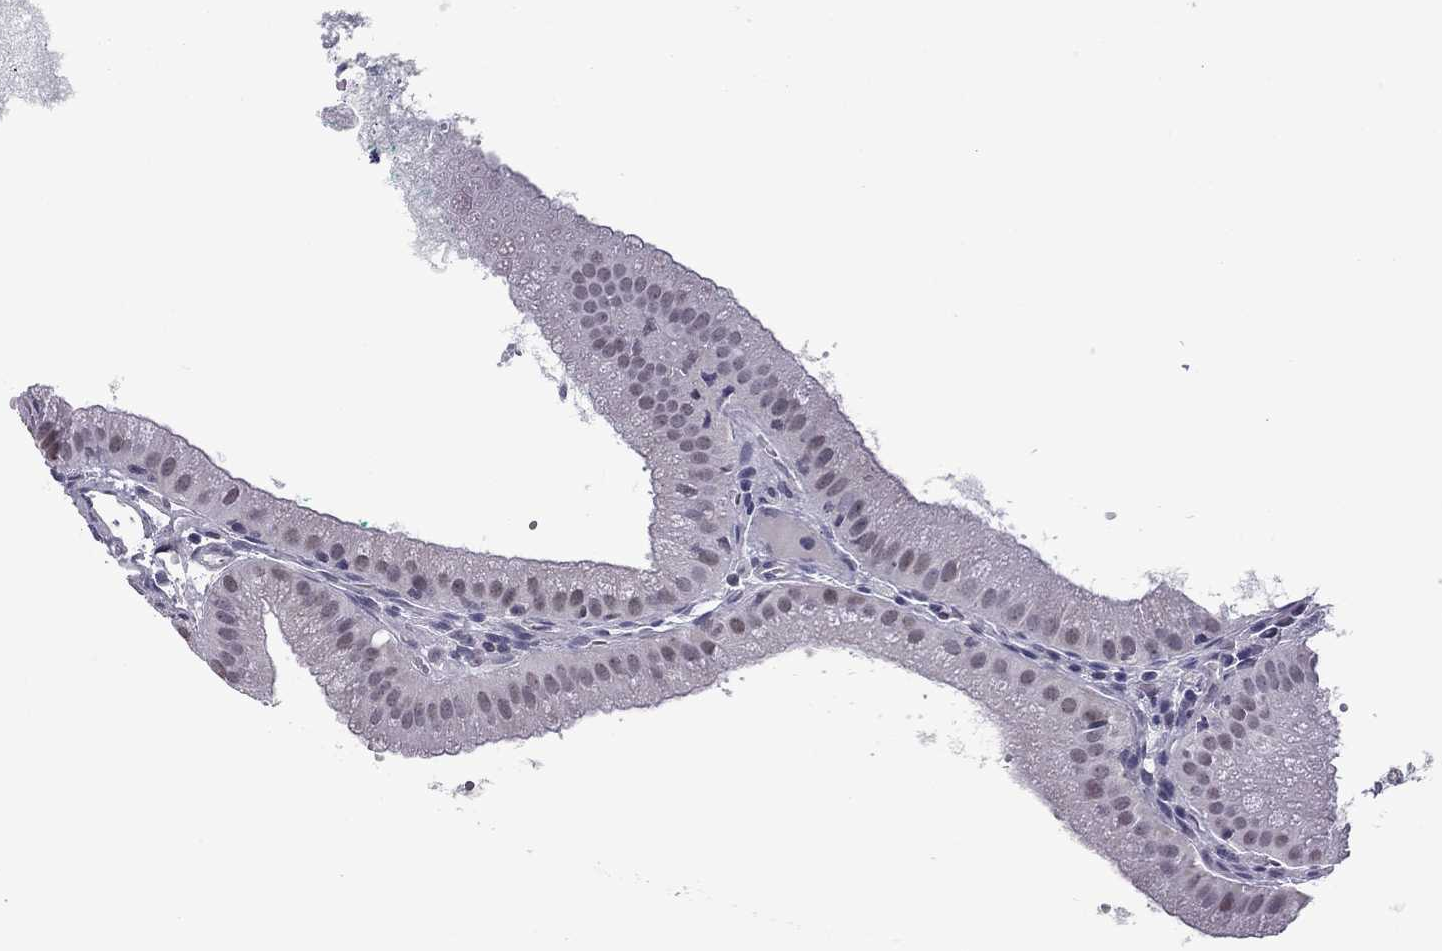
{"staining": {"intensity": "moderate", "quantity": "<25%", "location": "nuclear"}, "tissue": "gallbladder", "cell_type": "Glandular cells", "image_type": "normal", "snomed": [{"axis": "morphology", "description": "Normal tissue, NOS"}, {"axis": "topography", "description": "Gallbladder"}], "caption": "An IHC photomicrograph of normal tissue is shown. Protein staining in brown labels moderate nuclear positivity in gallbladder within glandular cells.", "gene": "PPP1R3A", "patient": {"sex": "male", "age": 67}}